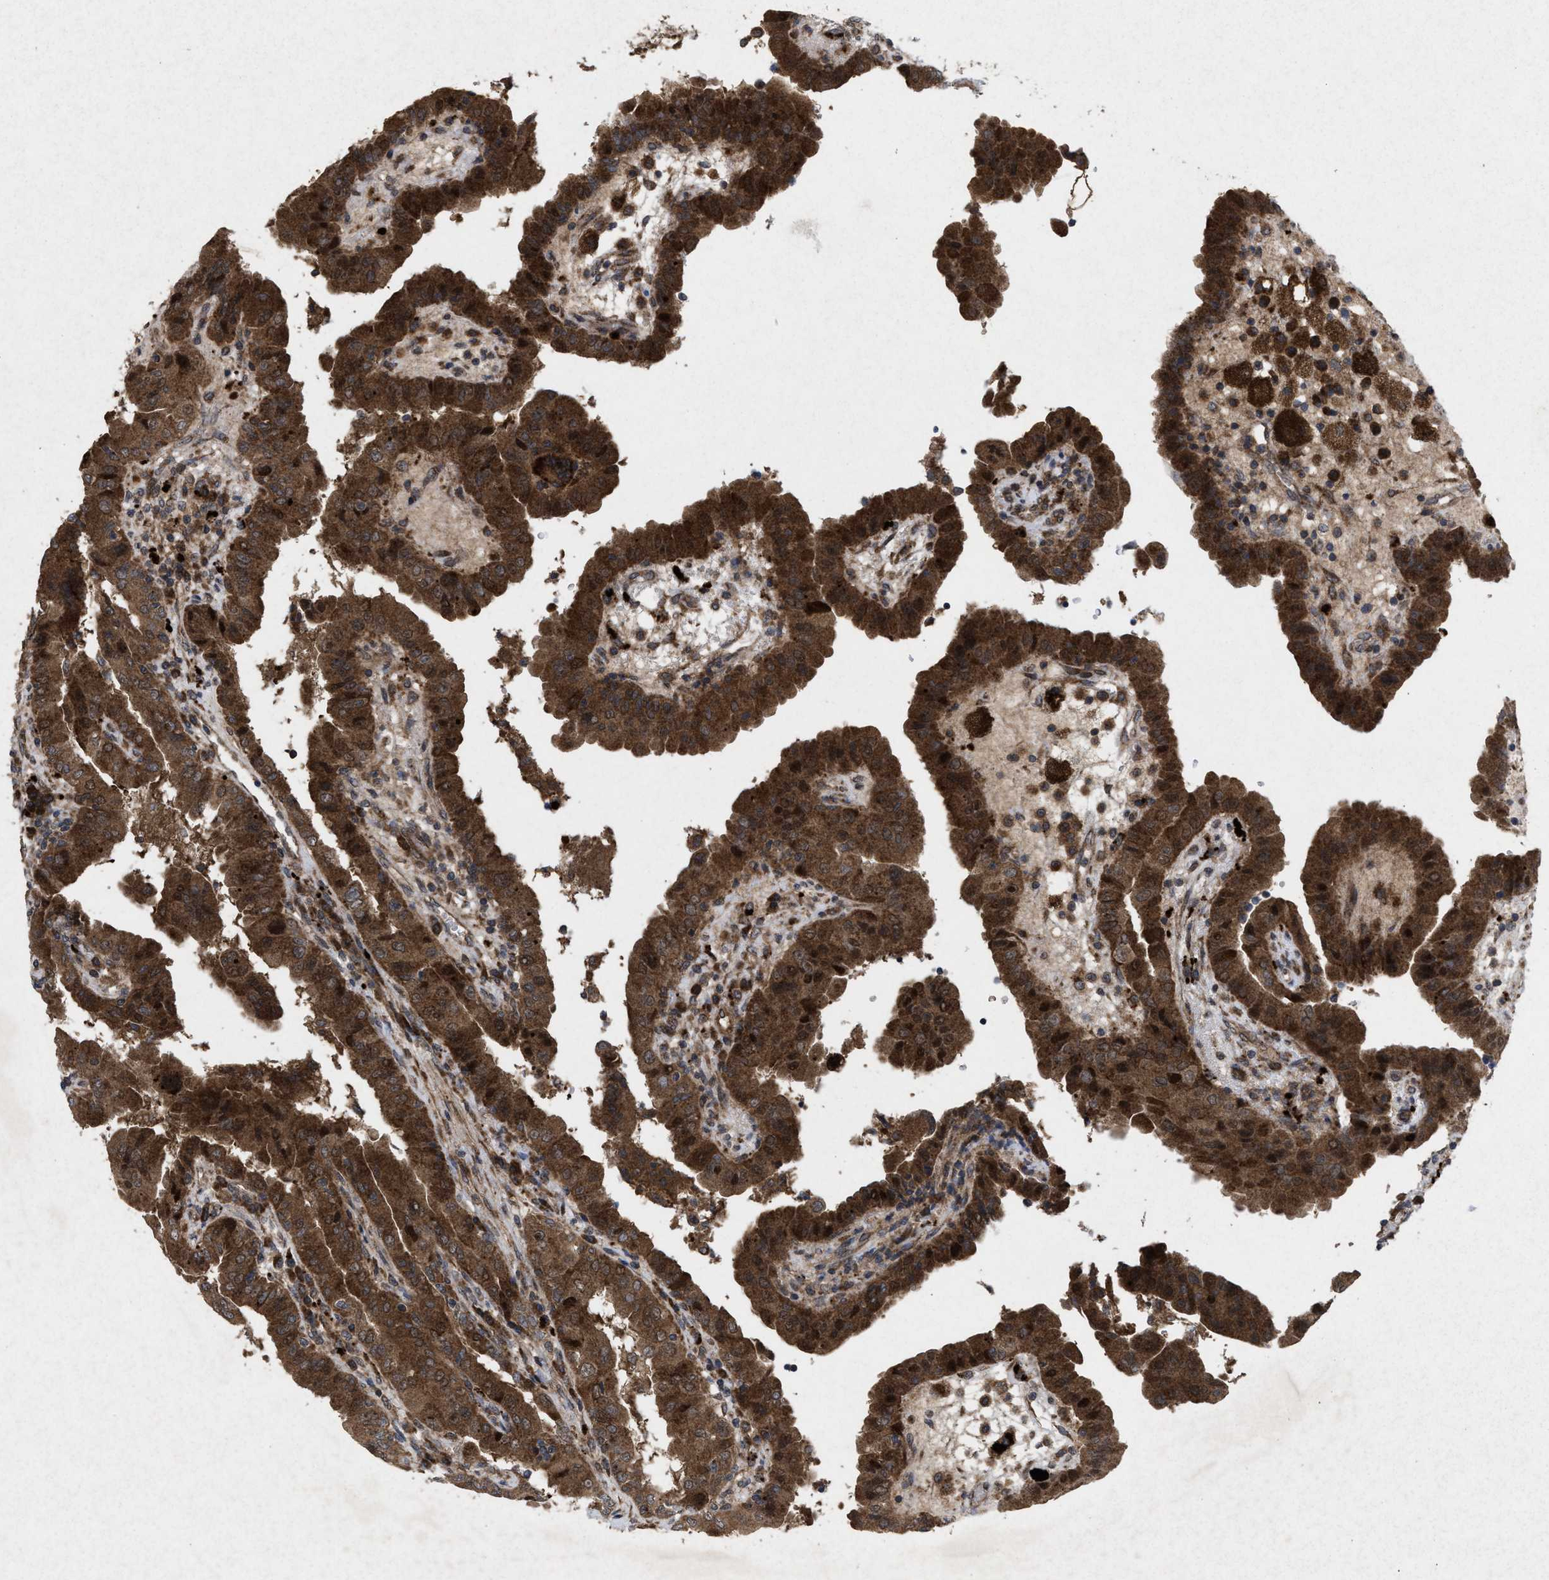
{"staining": {"intensity": "strong", "quantity": ">75%", "location": "cytoplasmic/membranous"}, "tissue": "thyroid cancer", "cell_type": "Tumor cells", "image_type": "cancer", "snomed": [{"axis": "morphology", "description": "Papillary adenocarcinoma, NOS"}, {"axis": "topography", "description": "Thyroid gland"}], "caption": "This is an image of IHC staining of thyroid papillary adenocarcinoma, which shows strong positivity in the cytoplasmic/membranous of tumor cells.", "gene": "MSI2", "patient": {"sex": "male", "age": 33}}